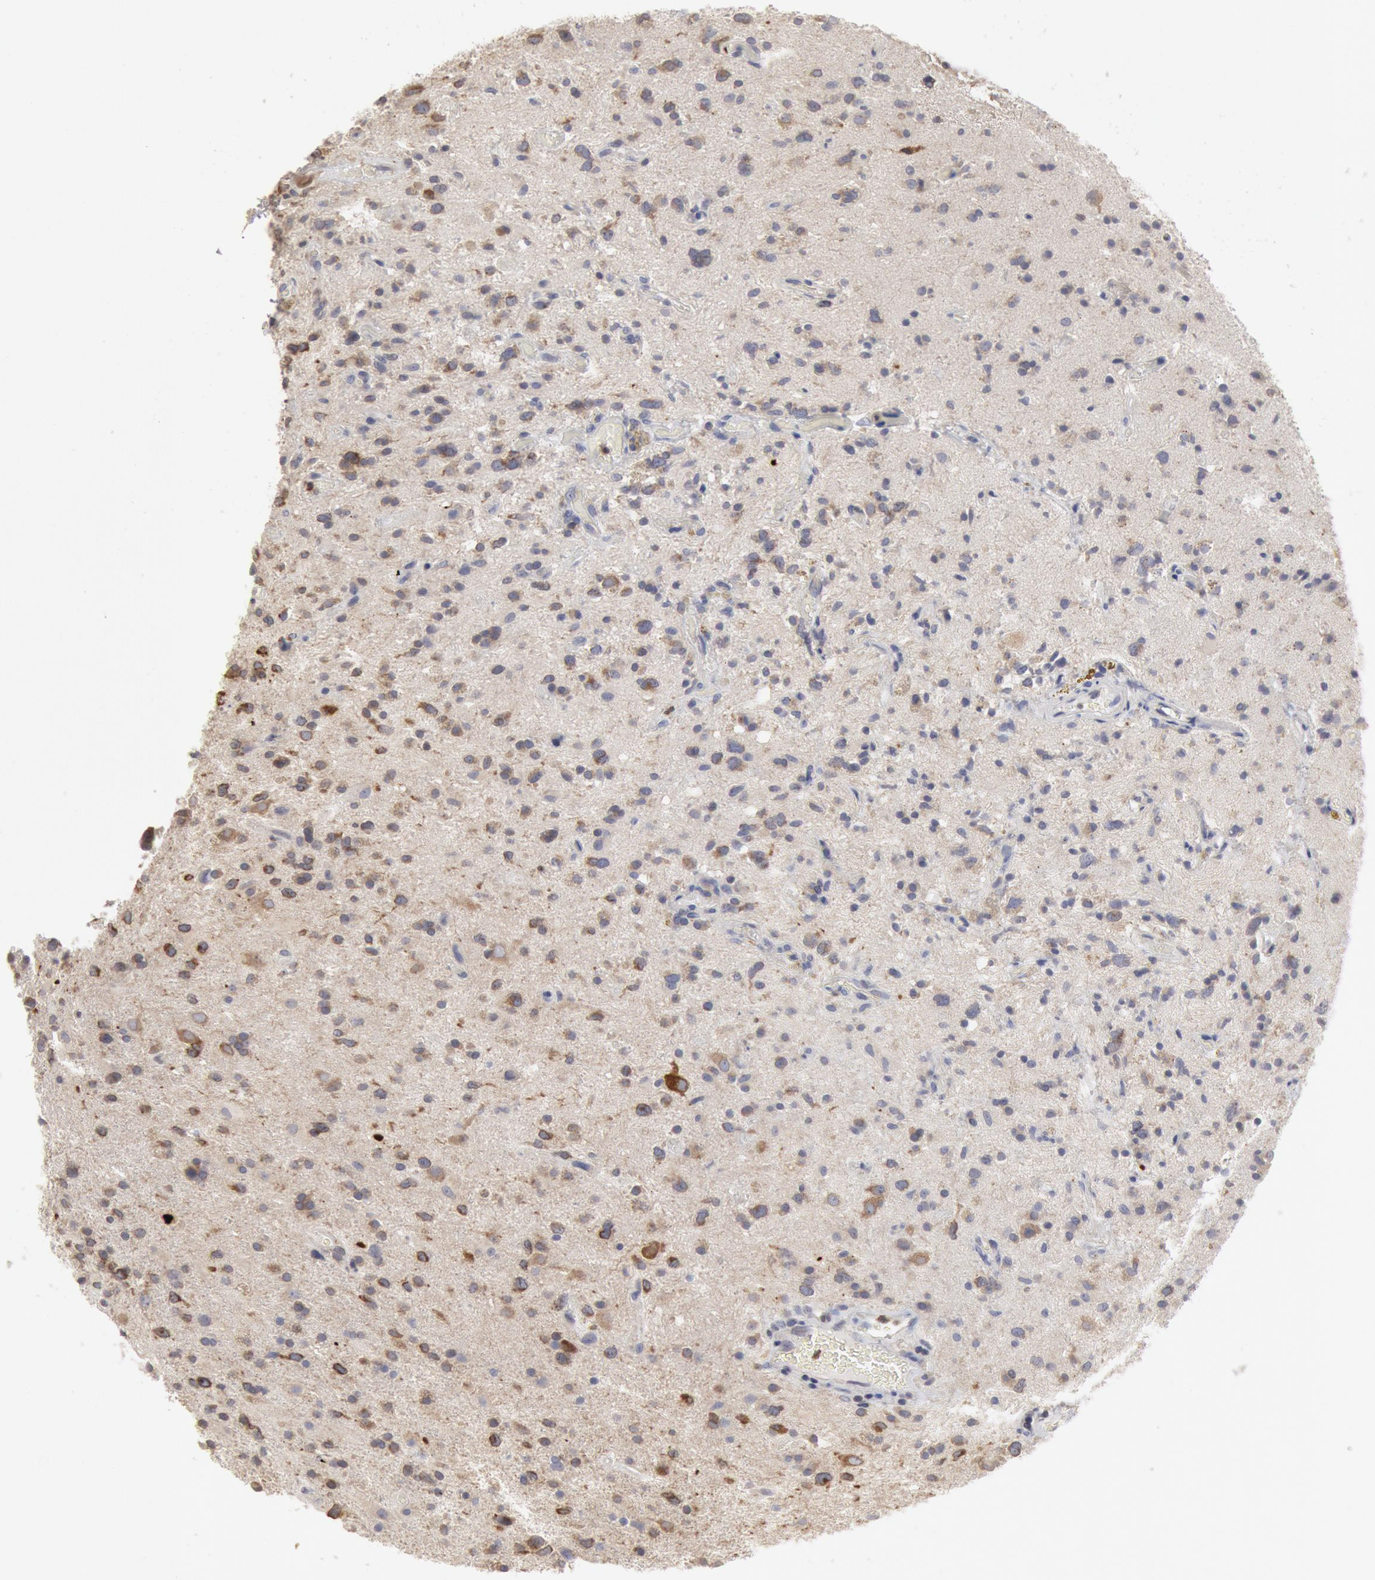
{"staining": {"intensity": "negative", "quantity": "none", "location": "none"}, "tissue": "glioma", "cell_type": "Tumor cells", "image_type": "cancer", "snomed": [{"axis": "morphology", "description": "Glioma, malignant, High grade"}, {"axis": "topography", "description": "Brain"}], "caption": "Immunohistochemistry of glioma demonstrates no staining in tumor cells.", "gene": "OSBPL8", "patient": {"sex": "male", "age": 48}}